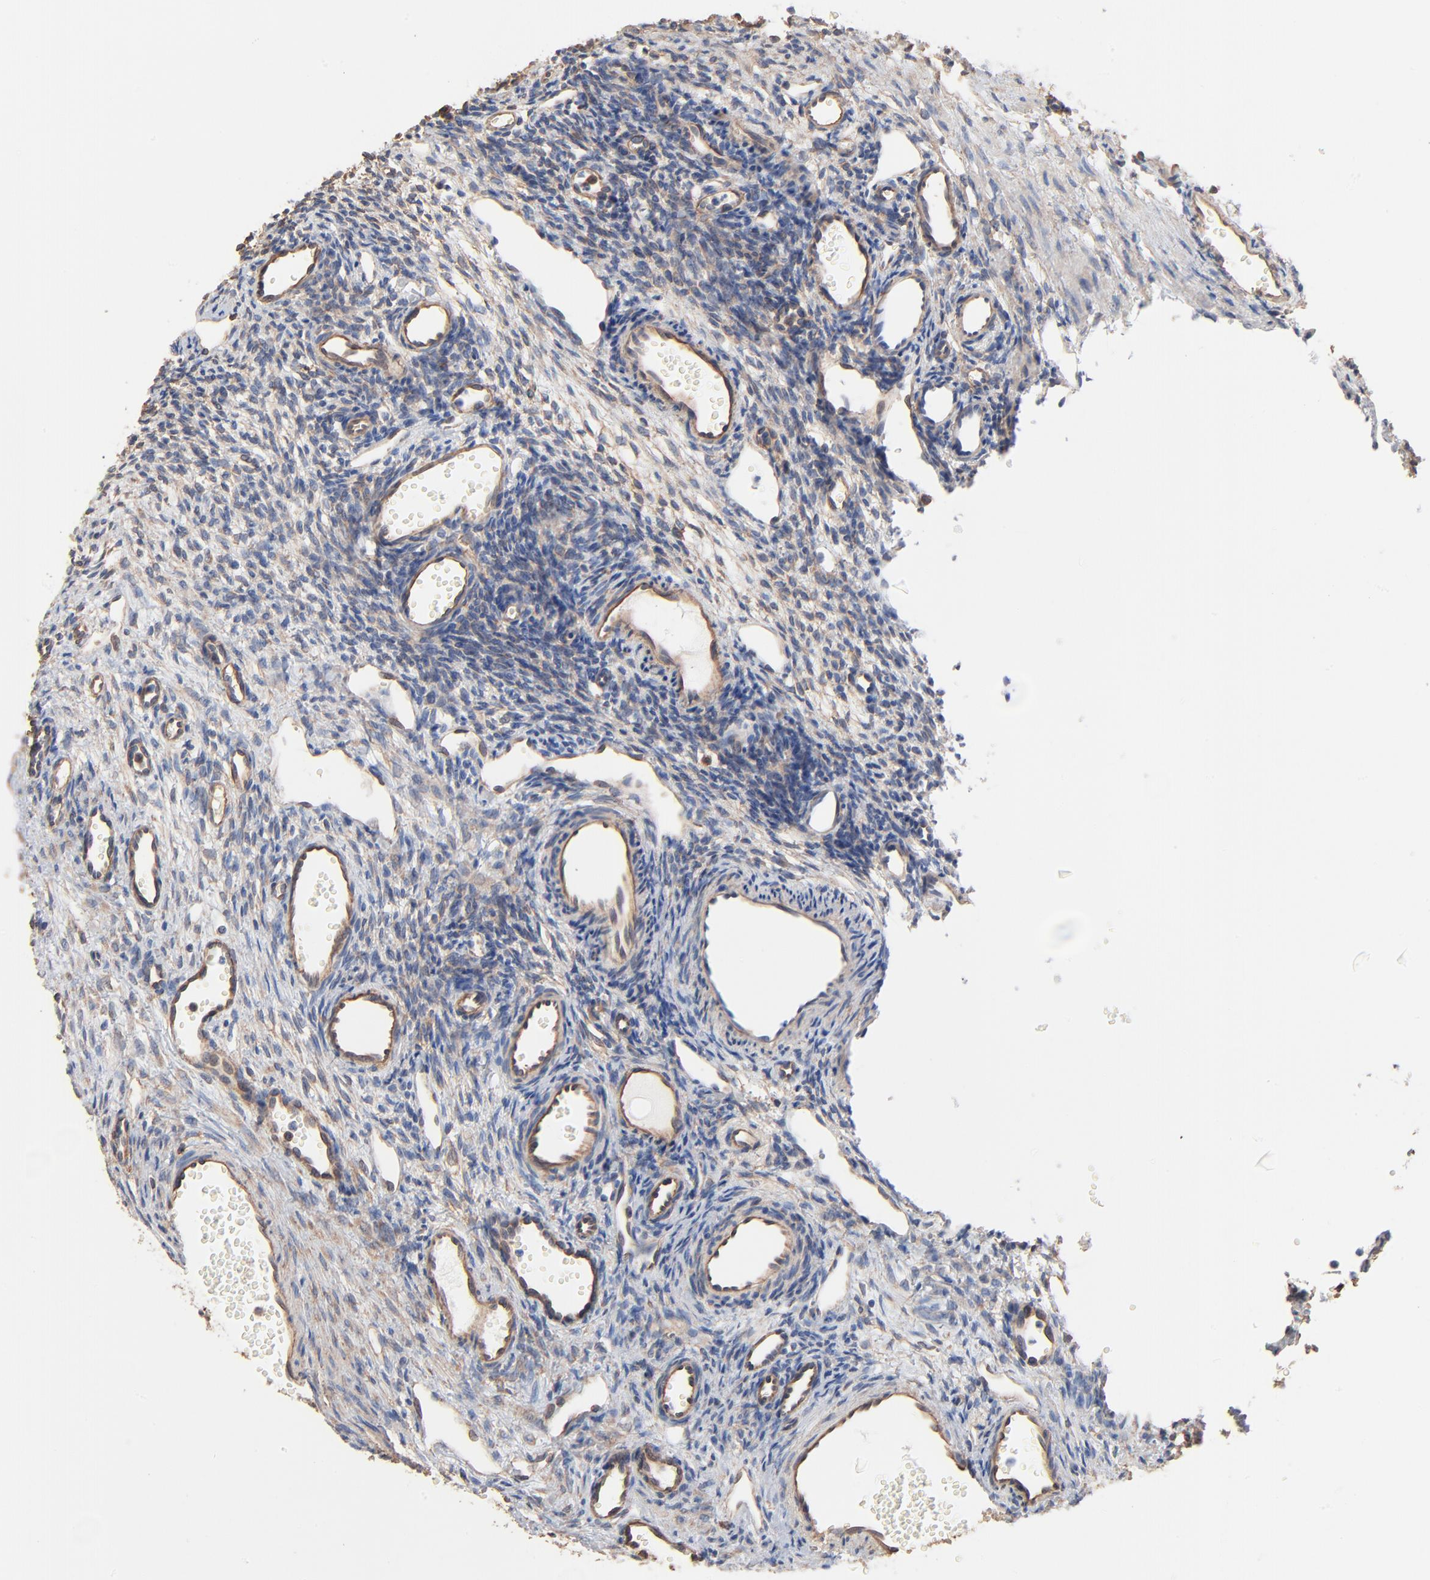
{"staining": {"intensity": "negative", "quantity": "none", "location": "none"}, "tissue": "ovary", "cell_type": "Ovarian stroma cells", "image_type": "normal", "snomed": [{"axis": "morphology", "description": "Normal tissue, NOS"}, {"axis": "topography", "description": "Ovary"}], "caption": "A micrograph of ovary stained for a protein demonstrates no brown staining in ovarian stroma cells. The staining is performed using DAB (3,3'-diaminobenzidine) brown chromogen with nuclei counter-stained in using hematoxylin.", "gene": "ABCD4", "patient": {"sex": "female", "age": 33}}